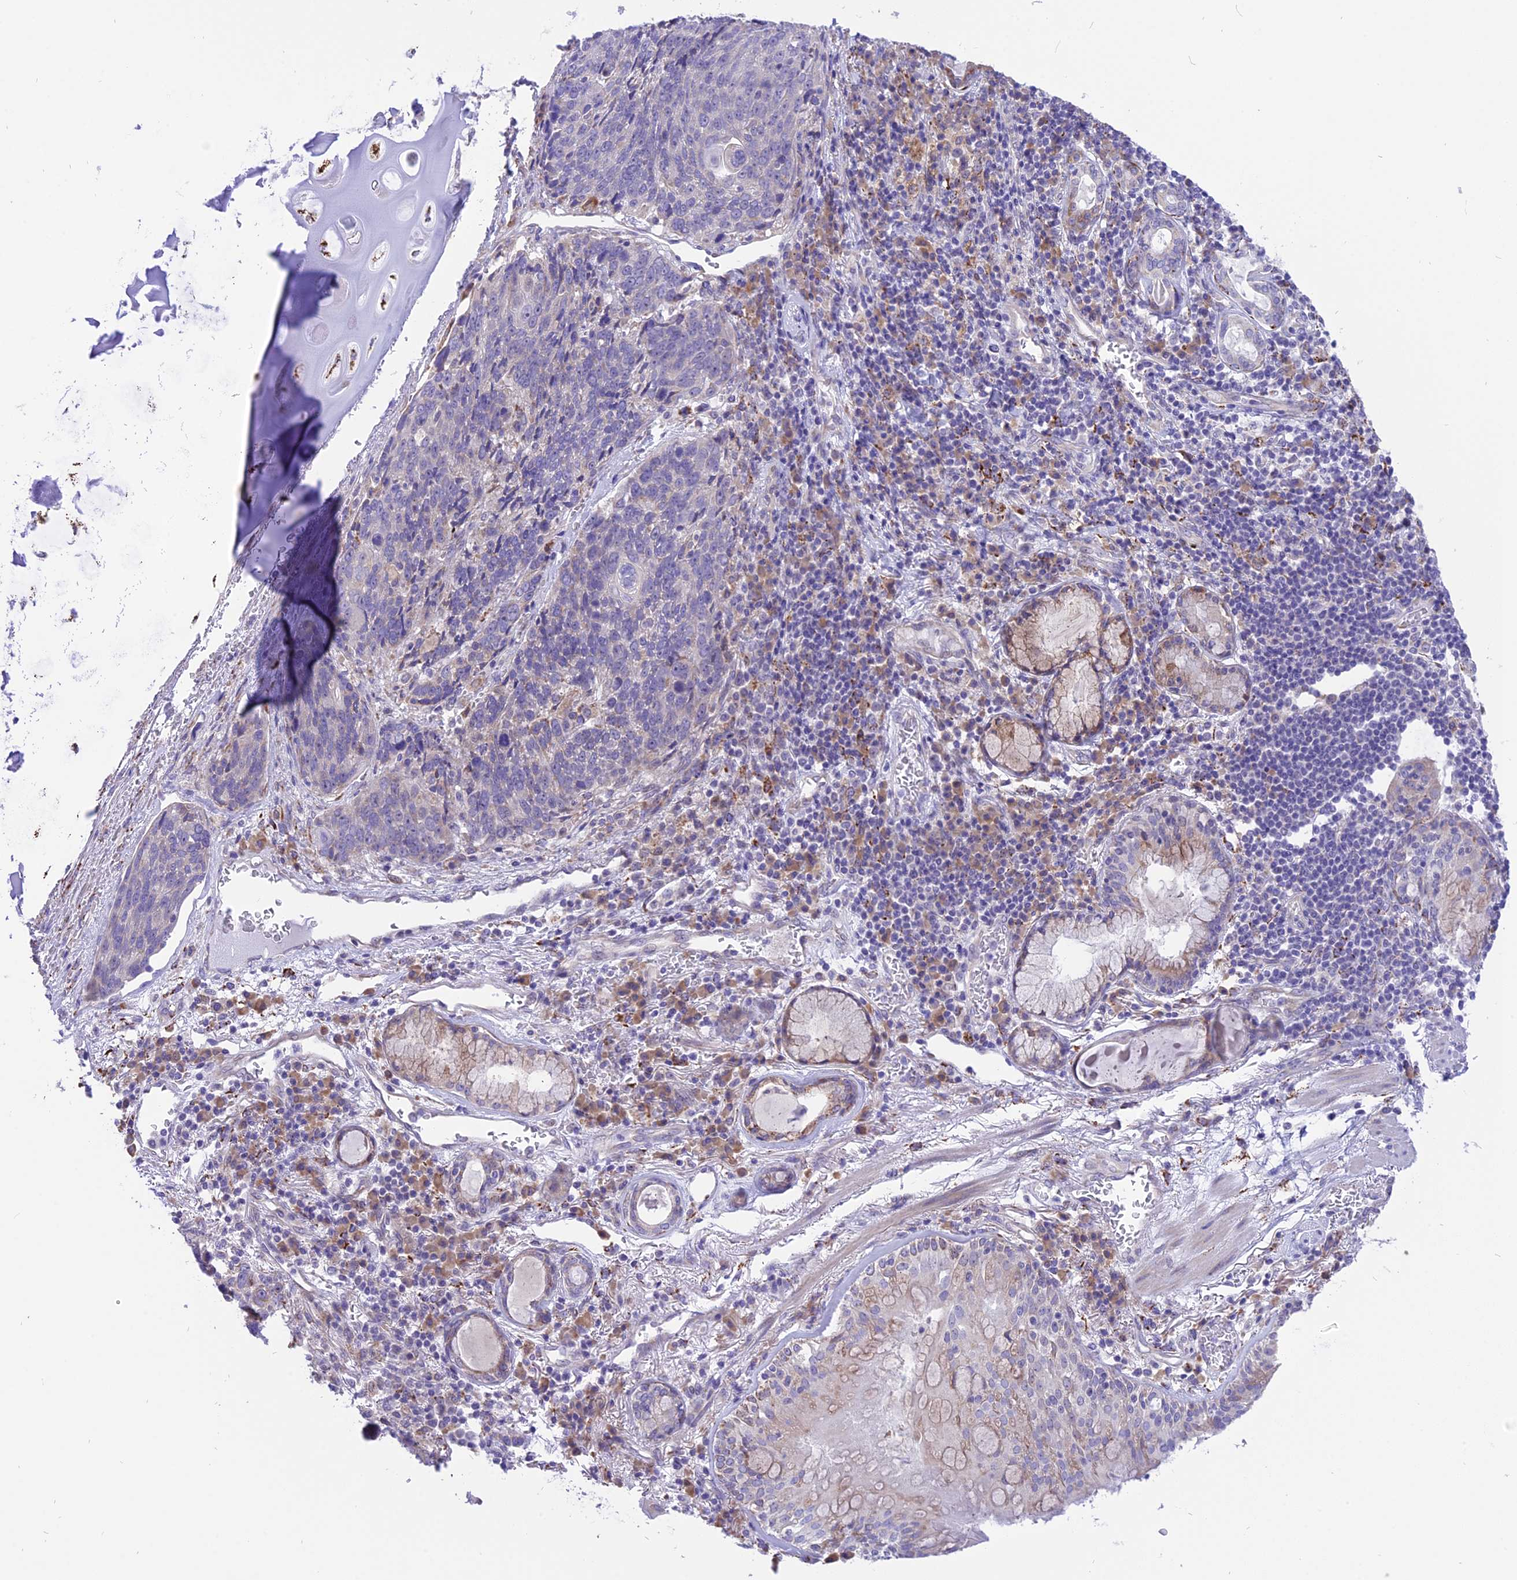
{"staining": {"intensity": "negative", "quantity": "none", "location": "none"}, "tissue": "lung cancer", "cell_type": "Tumor cells", "image_type": "cancer", "snomed": [{"axis": "morphology", "description": "Squamous cell carcinoma, NOS"}, {"axis": "topography", "description": "Lung"}], "caption": "High power microscopy photomicrograph of an immunohistochemistry image of lung cancer (squamous cell carcinoma), revealing no significant positivity in tumor cells. (Stains: DAB (3,3'-diaminobenzidine) immunohistochemistry with hematoxylin counter stain, Microscopy: brightfield microscopy at high magnification).", "gene": "ARMCX6", "patient": {"sex": "male", "age": 66}}